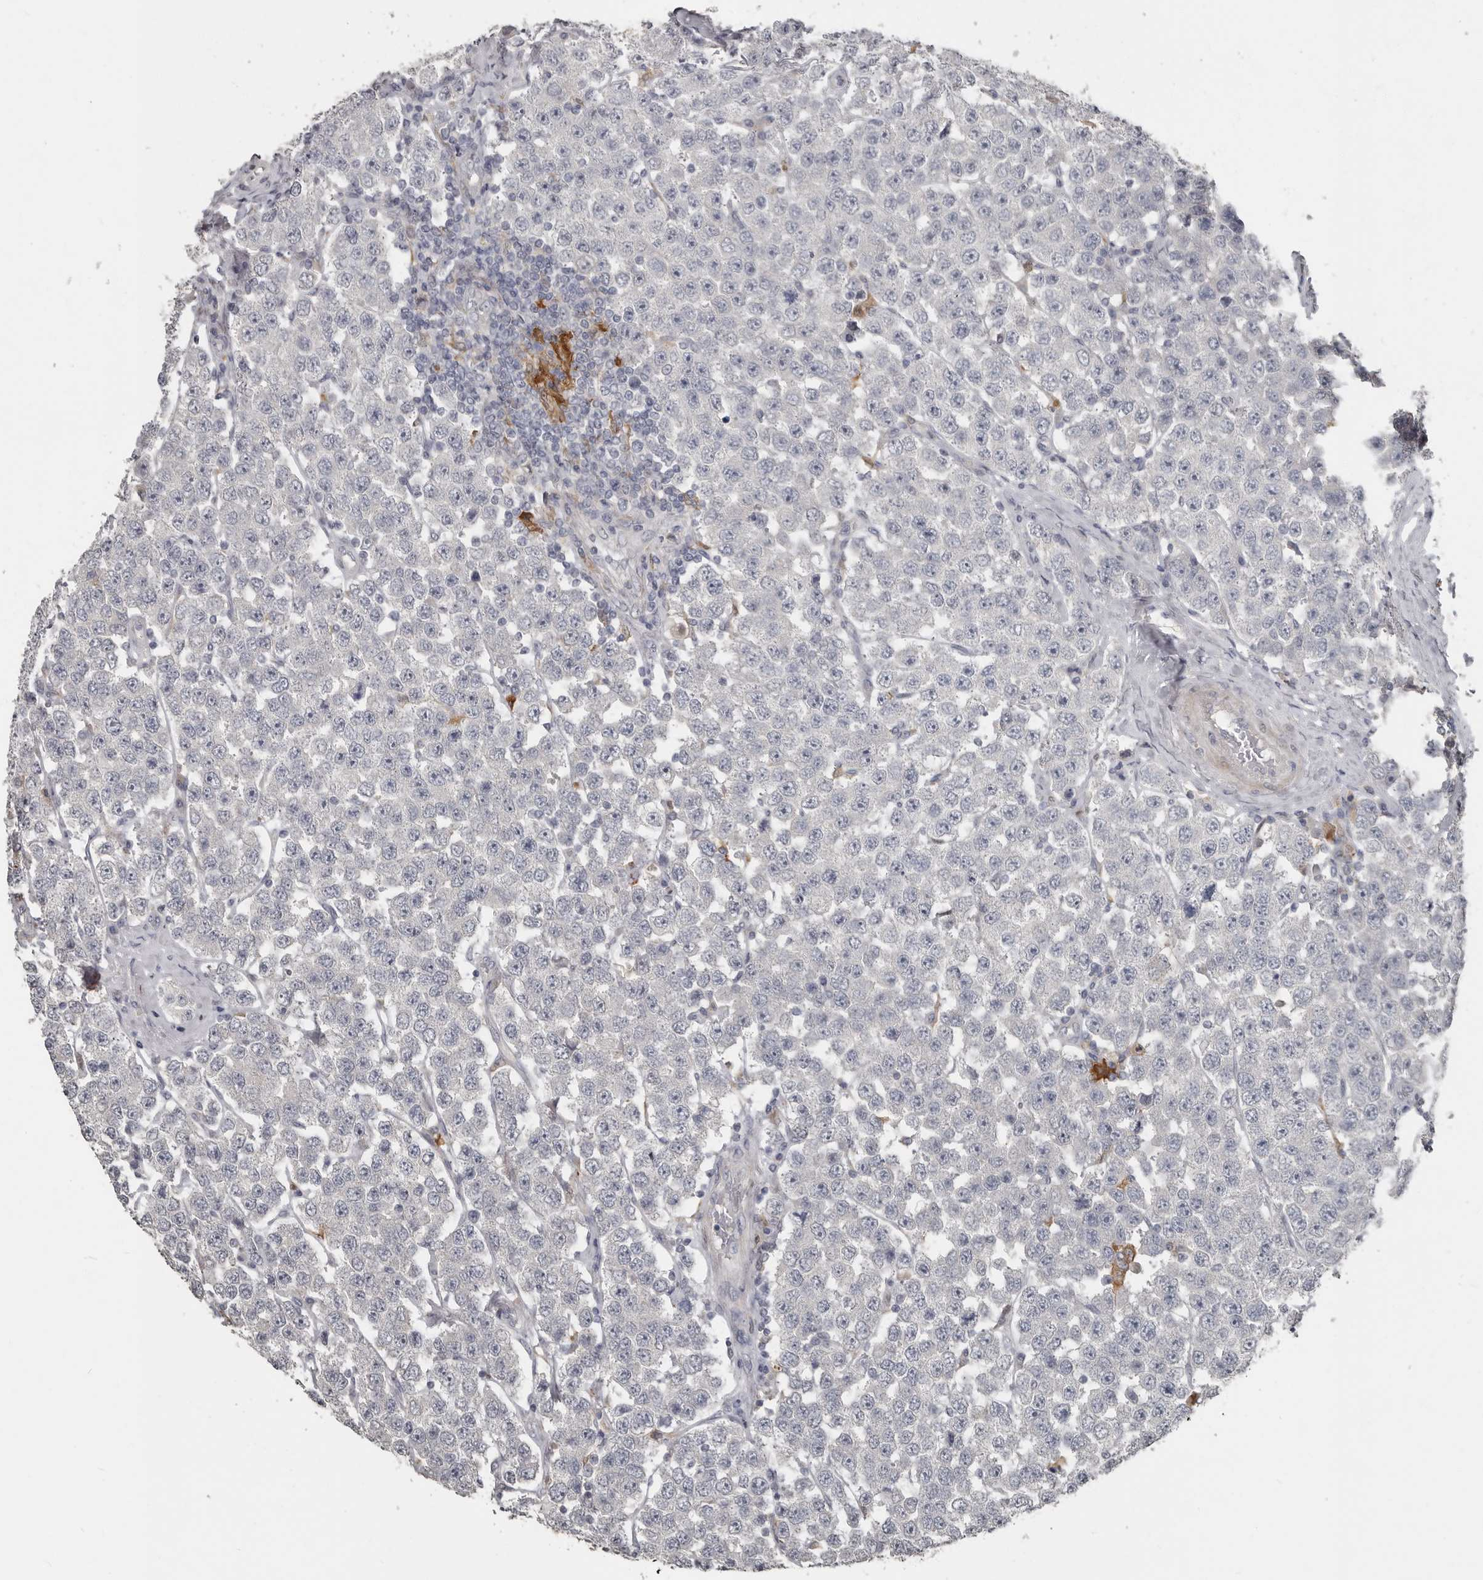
{"staining": {"intensity": "negative", "quantity": "none", "location": "none"}, "tissue": "testis cancer", "cell_type": "Tumor cells", "image_type": "cancer", "snomed": [{"axis": "morphology", "description": "Seminoma, NOS"}, {"axis": "topography", "description": "Testis"}], "caption": "High magnification brightfield microscopy of testis seminoma stained with DAB (brown) and counterstained with hematoxylin (blue): tumor cells show no significant positivity.", "gene": "KCNJ8", "patient": {"sex": "male", "age": 28}}